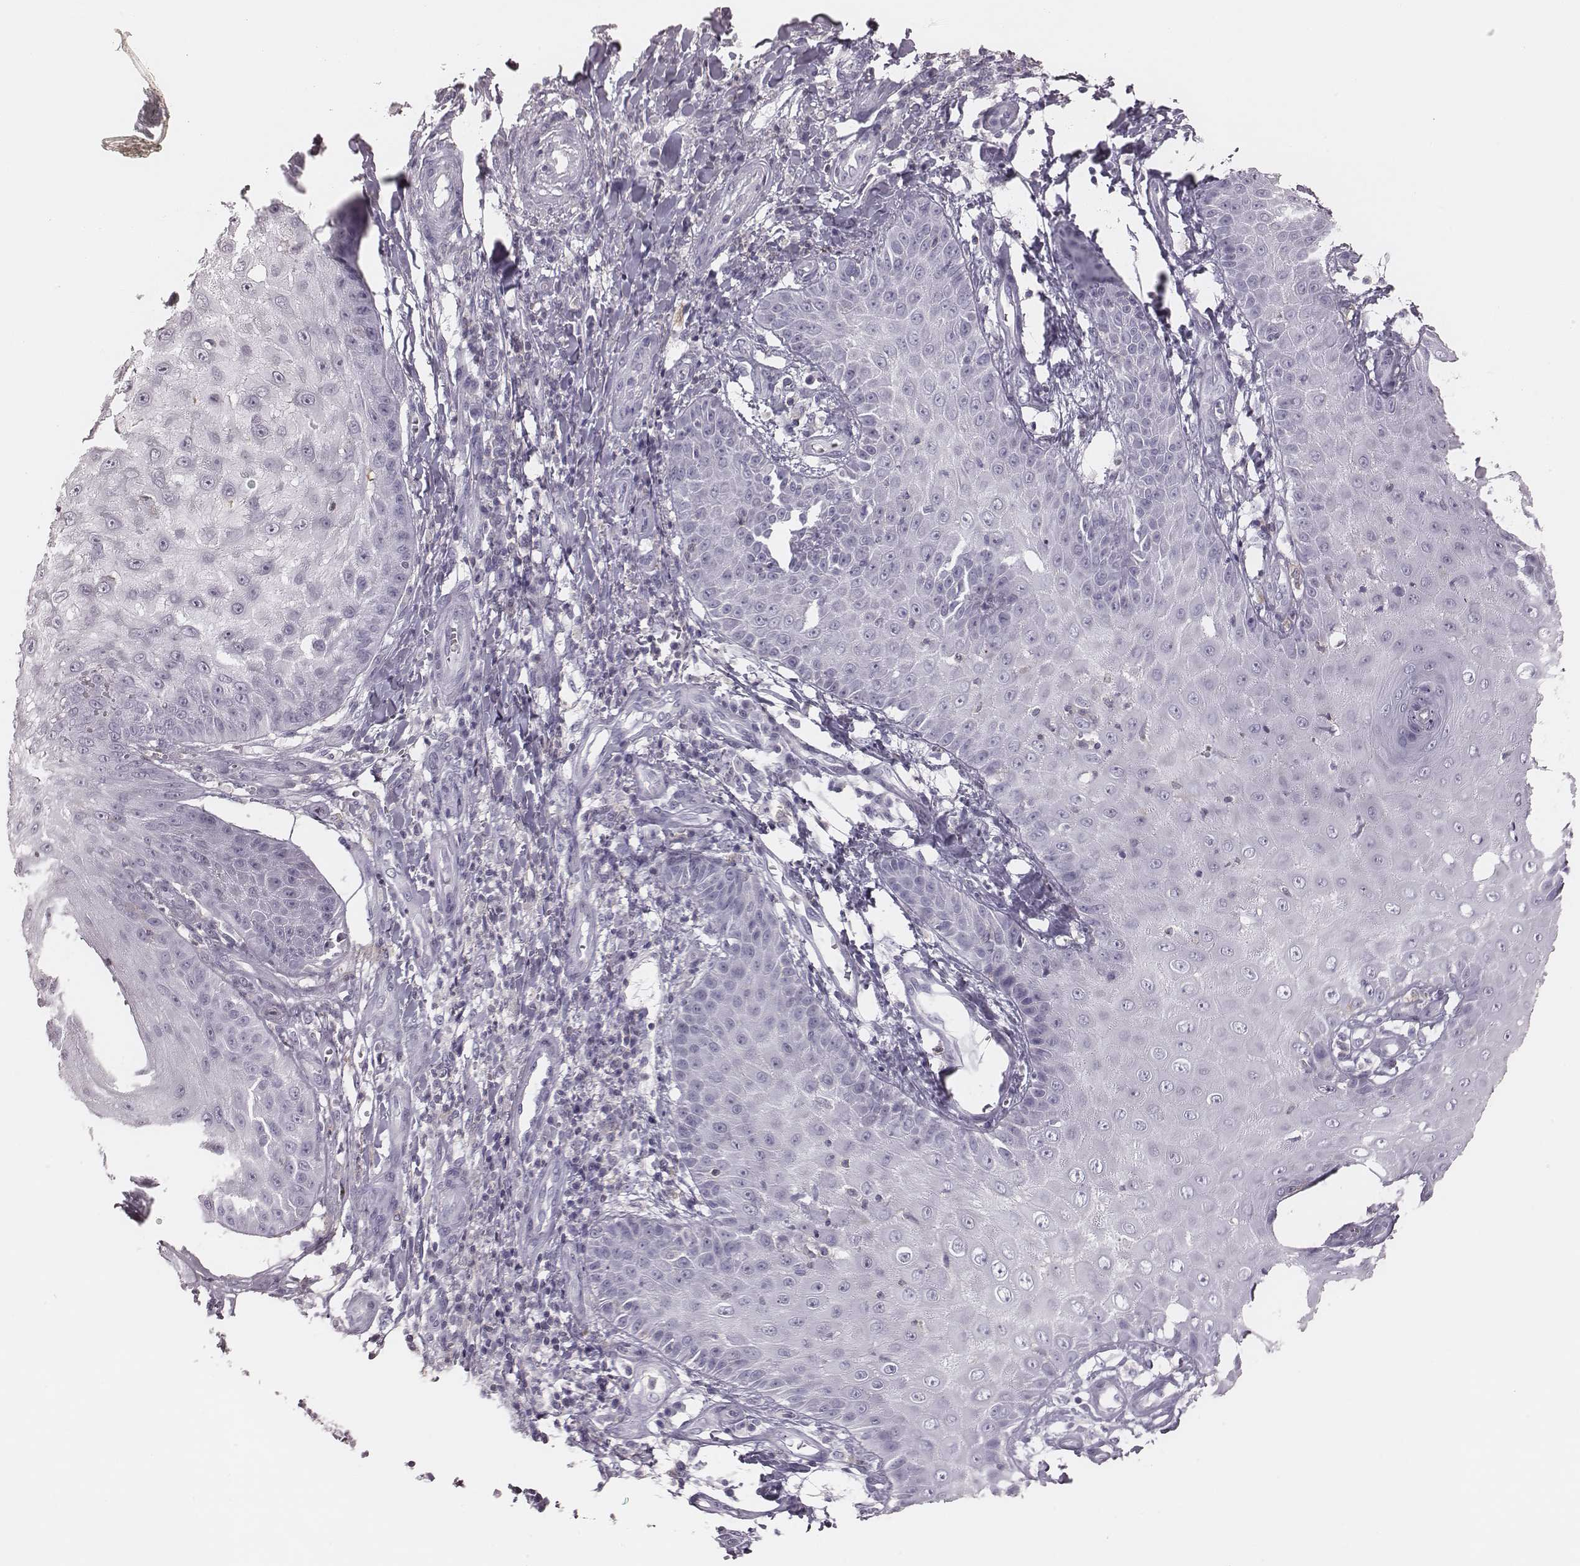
{"staining": {"intensity": "negative", "quantity": "none", "location": "none"}, "tissue": "skin cancer", "cell_type": "Tumor cells", "image_type": "cancer", "snomed": [{"axis": "morphology", "description": "Squamous cell carcinoma, NOS"}, {"axis": "topography", "description": "Skin"}], "caption": "High power microscopy histopathology image of an immunohistochemistry micrograph of squamous cell carcinoma (skin), revealing no significant positivity in tumor cells.", "gene": "ZNF365", "patient": {"sex": "male", "age": 70}}